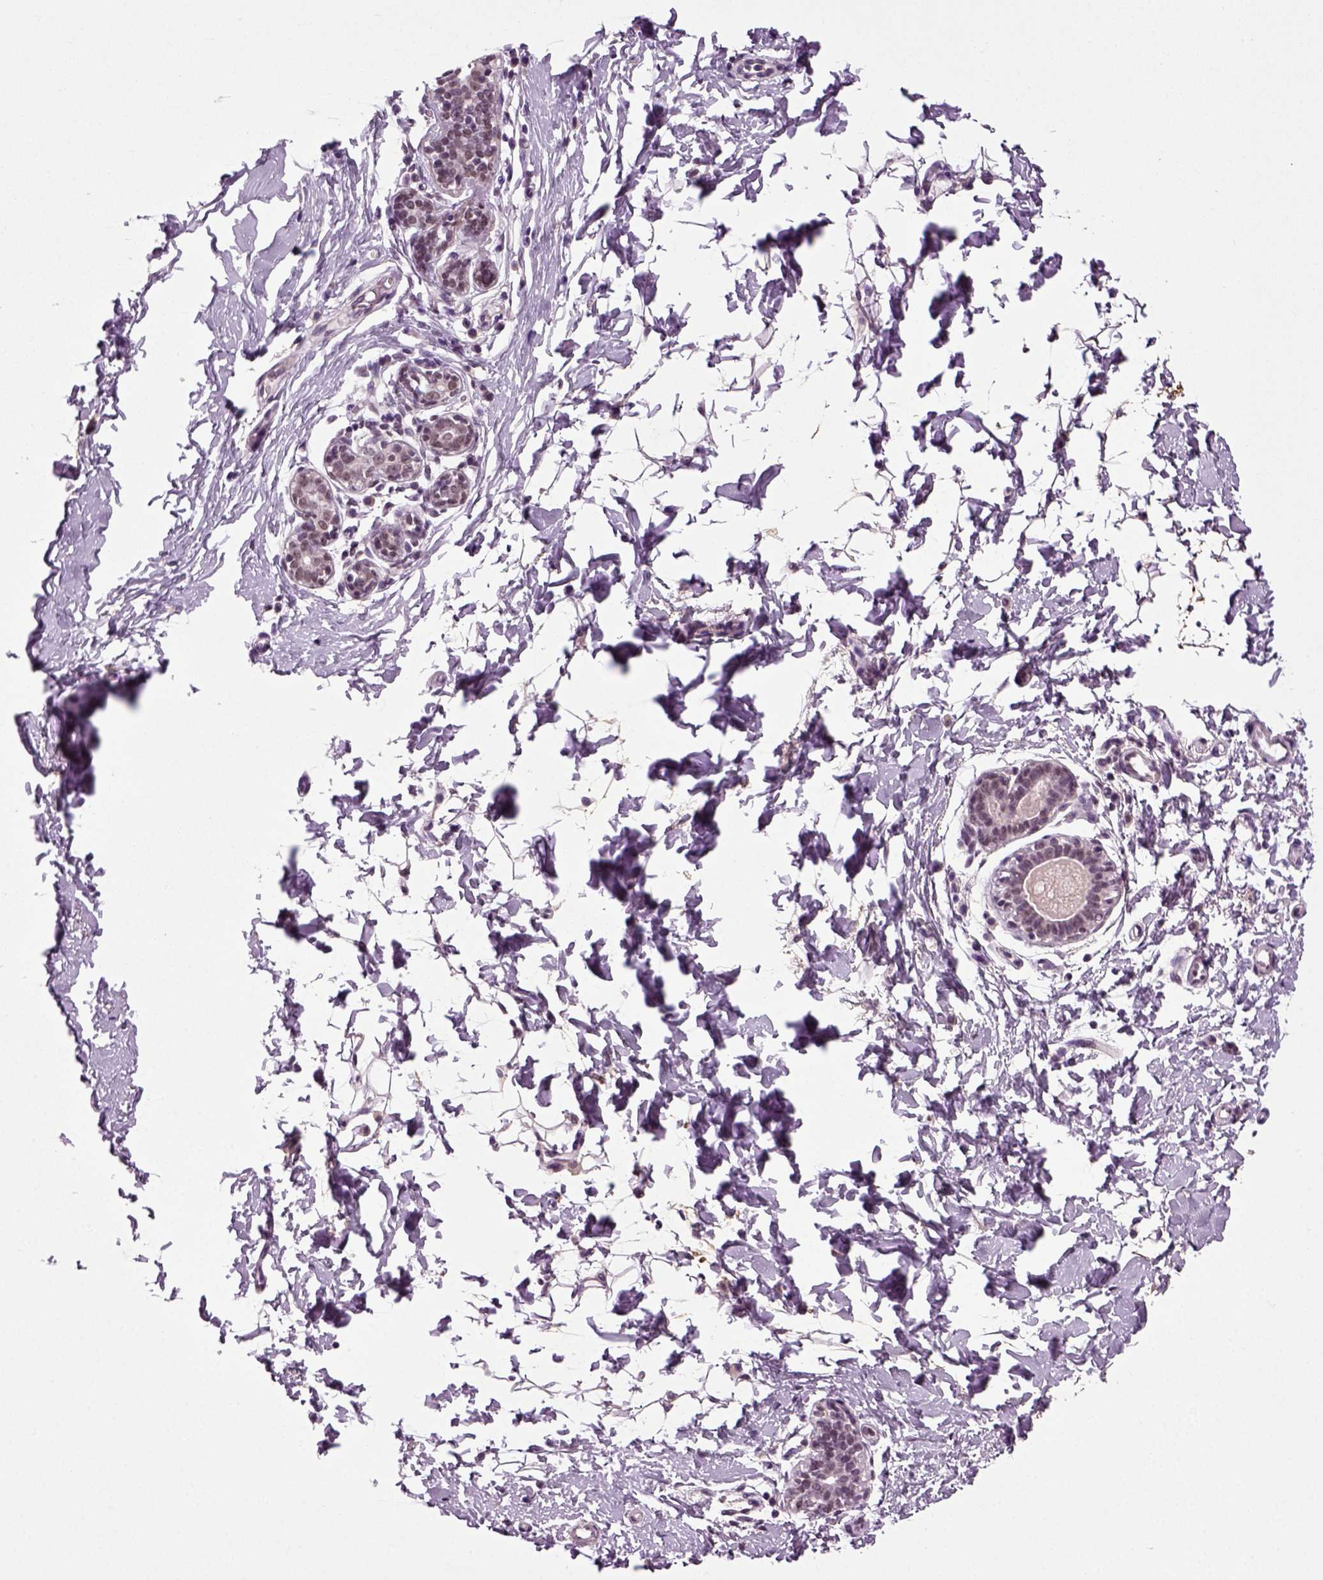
{"staining": {"intensity": "negative", "quantity": "none", "location": "none"}, "tissue": "breast", "cell_type": "Adipocytes", "image_type": "normal", "snomed": [{"axis": "morphology", "description": "Normal tissue, NOS"}, {"axis": "topography", "description": "Breast"}], "caption": "A high-resolution photomicrograph shows IHC staining of unremarkable breast, which shows no significant expression in adipocytes. Nuclei are stained in blue.", "gene": "RCOR3", "patient": {"sex": "female", "age": 37}}